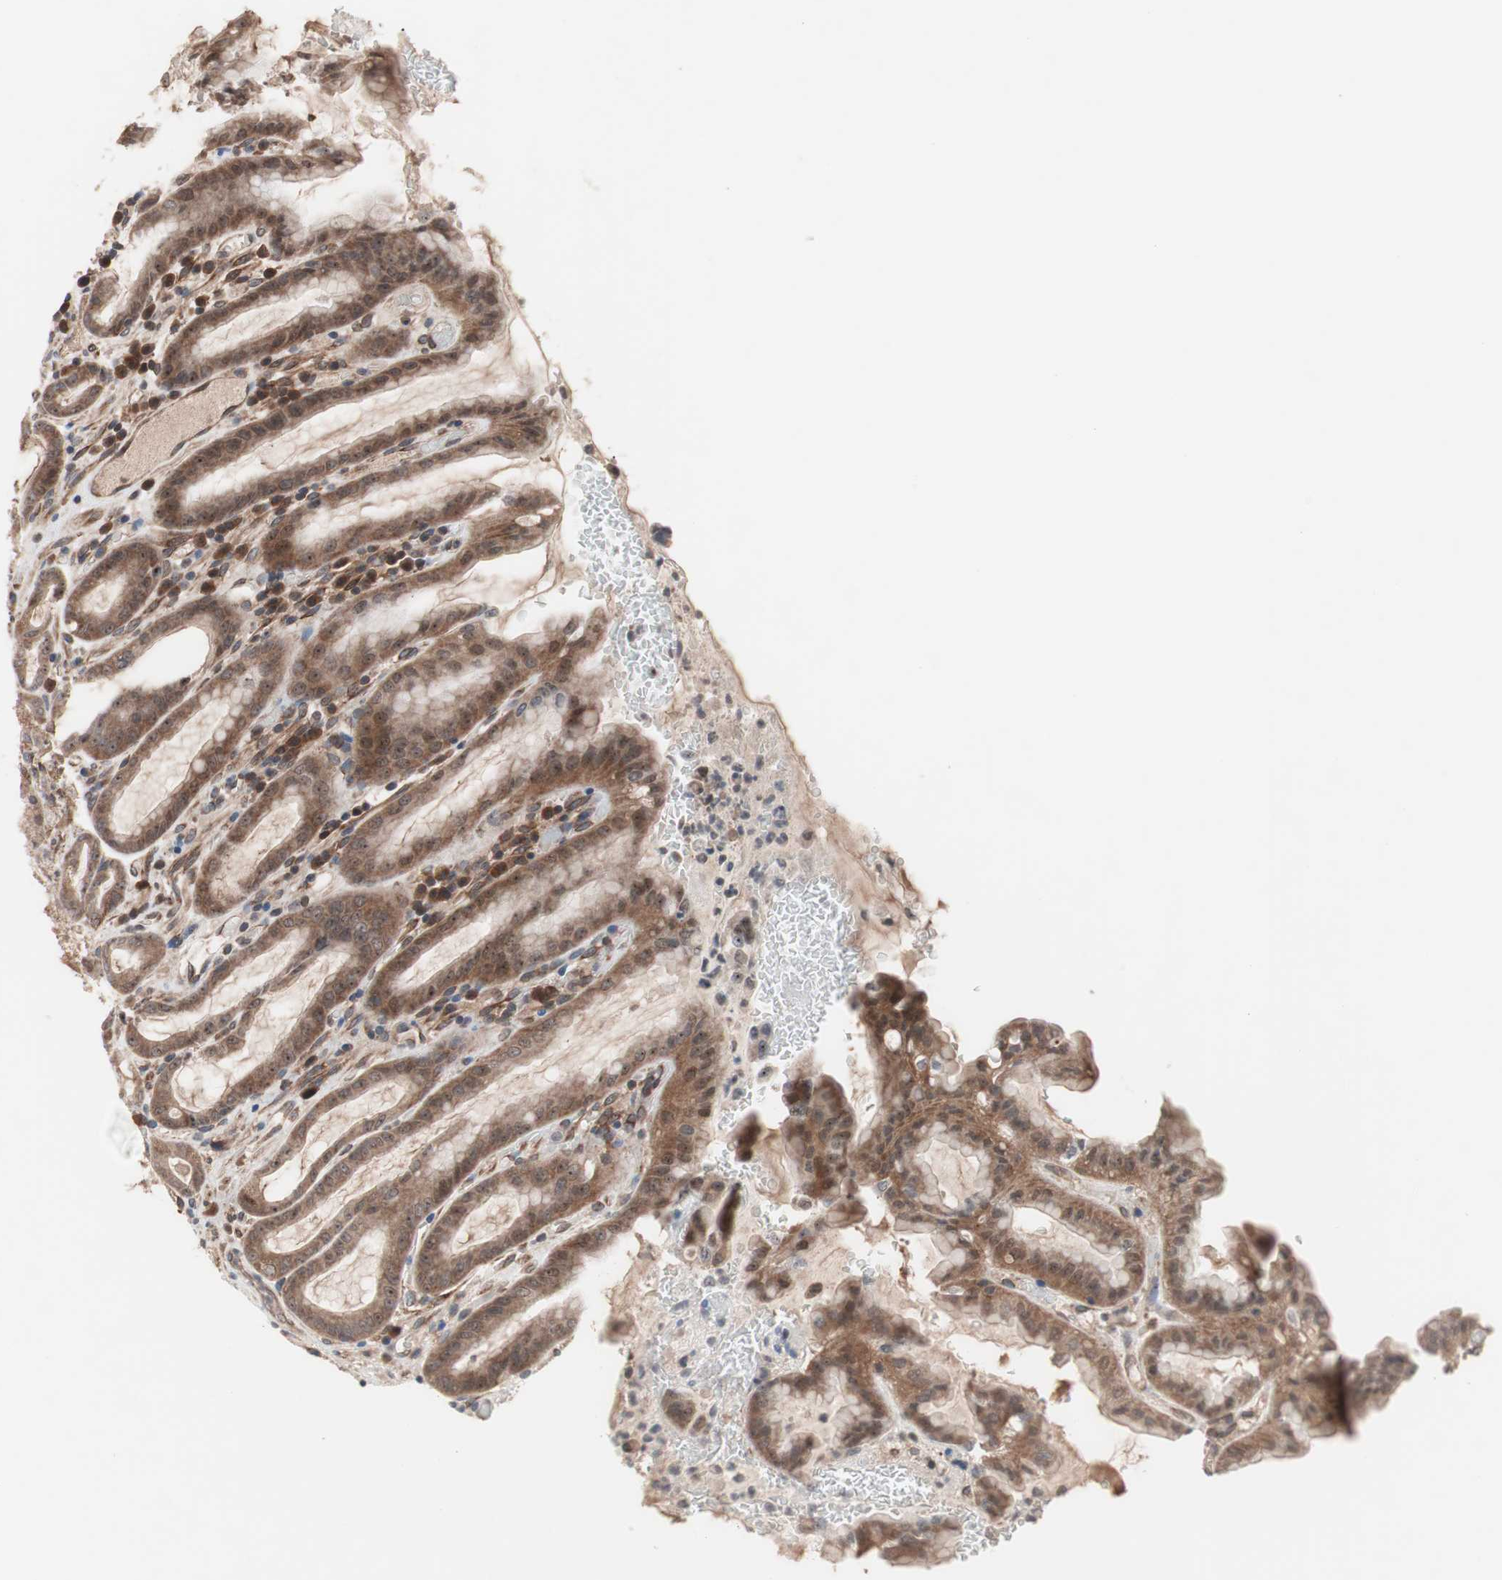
{"staining": {"intensity": "moderate", "quantity": ">75%", "location": "cytoplasmic/membranous"}, "tissue": "stomach", "cell_type": "Glandular cells", "image_type": "normal", "snomed": [{"axis": "morphology", "description": "Normal tissue, NOS"}, {"axis": "topography", "description": "Stomach, upper"}], "caption": "Immunohistochemical staining of benign stomach exhibits moderate cytoplasmic/membranous protein positivity in approximately >75% of glandular cells. (IHC, brightfield microscopy, high magnification).", "gene": "IRS1", "patient": {"sex": "male", "age": 68}}